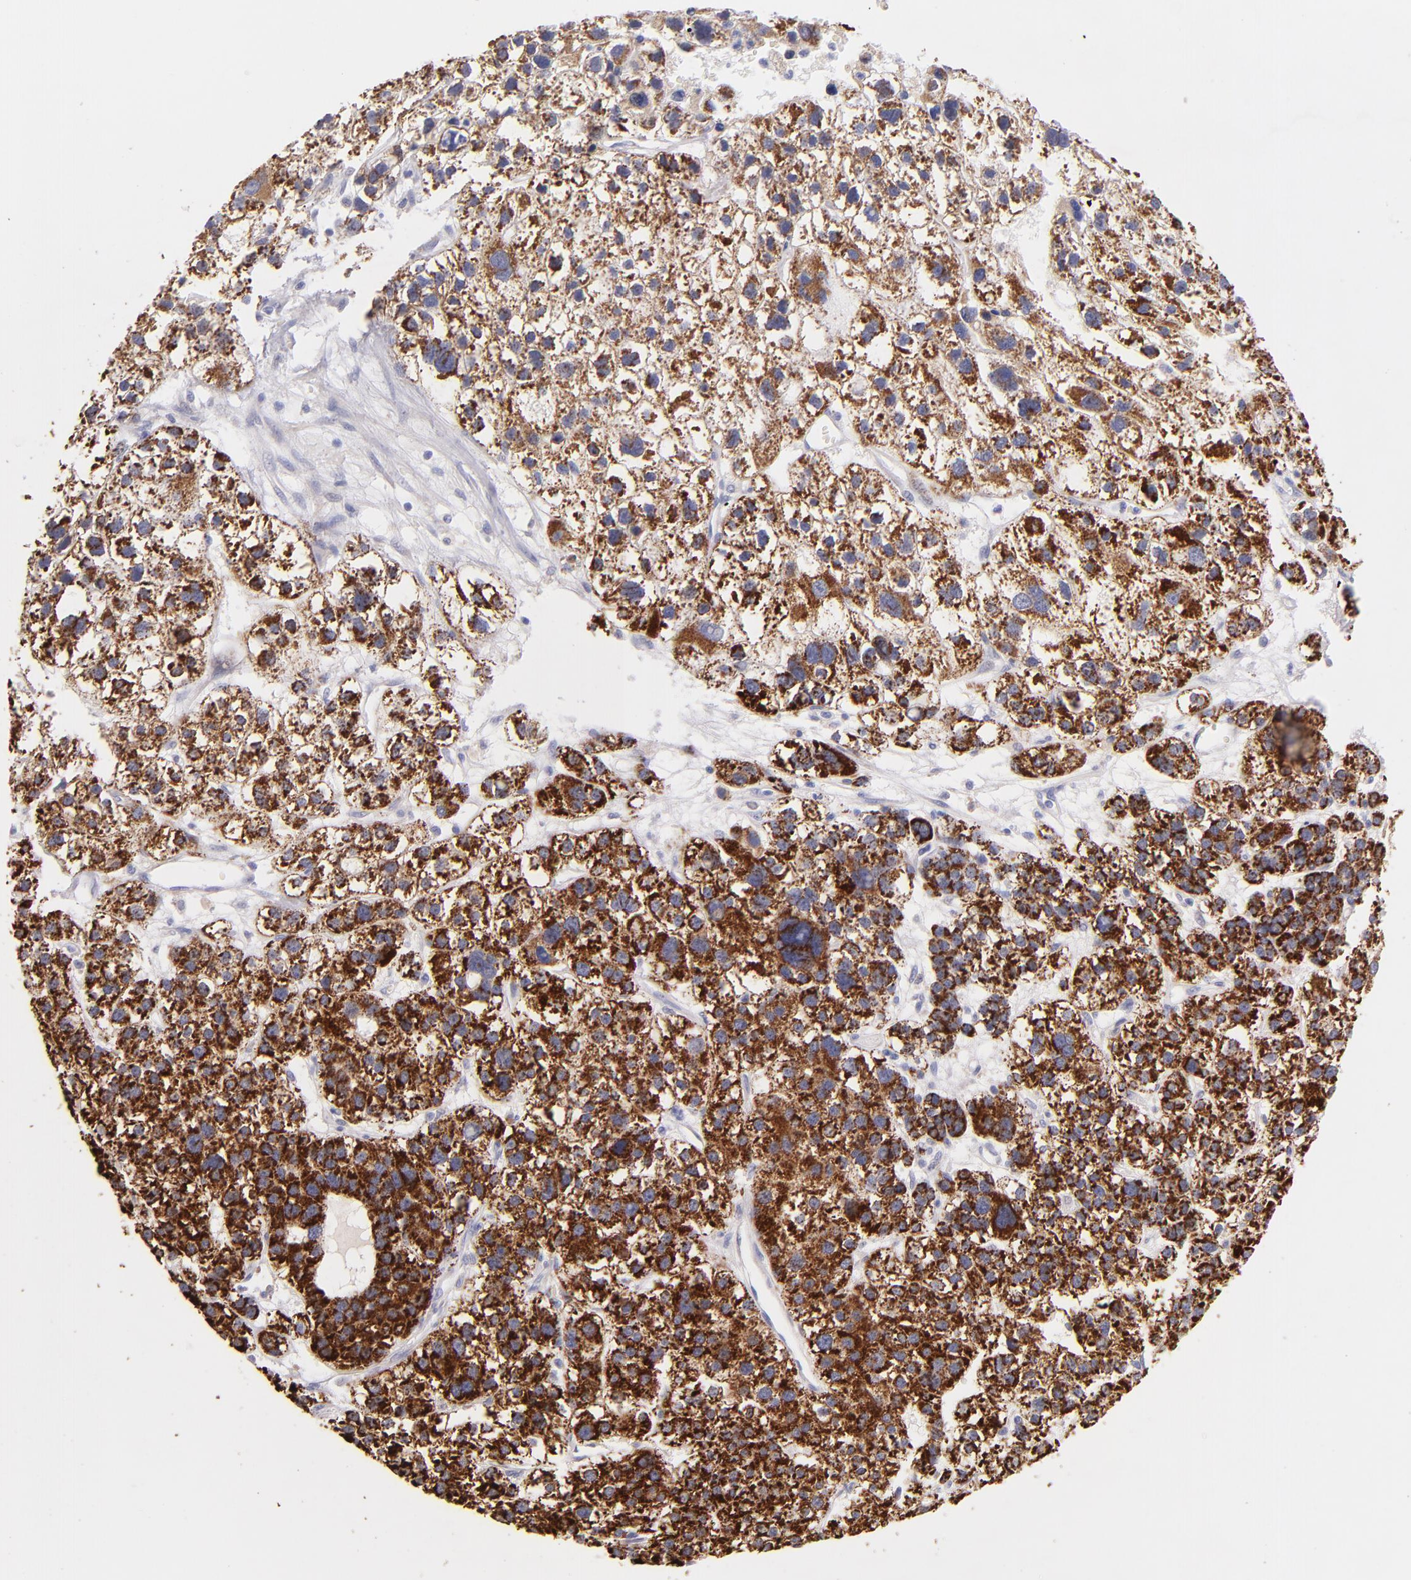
{"staining": {"intensity": "strong", "quantity": ">75%", "location": "cytoplasmic/membranous"}, "tissue": "liver cancer", "cell_type": "Tumor cells", "image_type": "cancer", "snomed": [{"axis": "morphology", "description": "Carcinoma, Hepatocellular, NOS"}, {"axis": "topography", "description": "Liver"}], "caption": "The photomicrograph demonstrates staining of liver cancer, revealing strong cytoplasmic/membranous protein expression (brown color) within tumor cells.", "gene": "SH2D4A", "patient": {"sex": "female", "age": 85}}